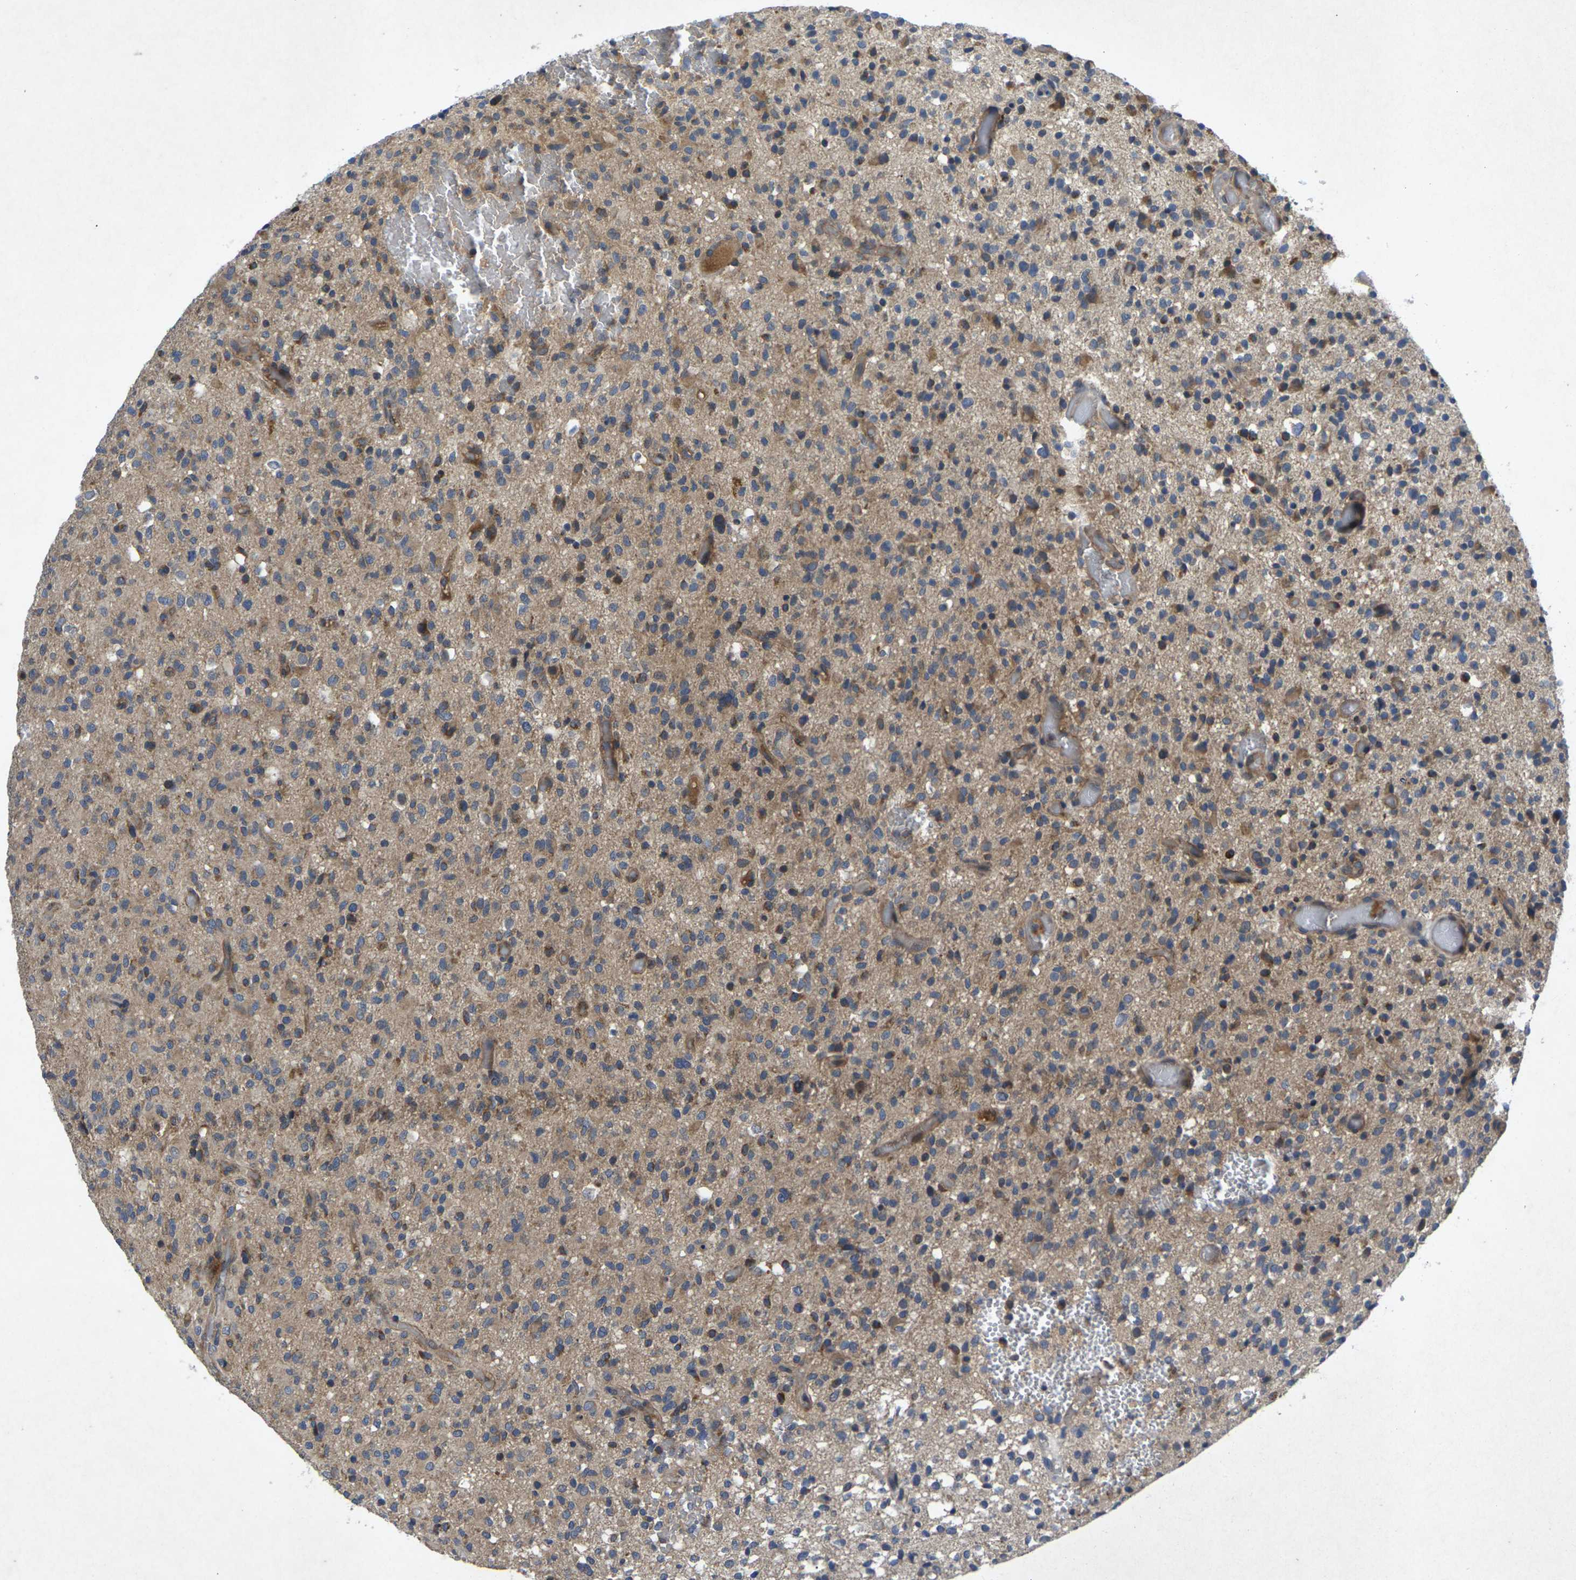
{"staining": {"intensity": "moderate", "quantity": ">75%", "location": "cytoplasmic/membranous"}, "tissue": "glioma", "cell_type": "Tumor cells", "image_type": "cancer", "snomed": [{"axis": "morphology", "description": "Glioma, malignant, High grade"}, {"axis": "topography", "description": "Brain"}], "caption": "Glioma was stained to show a protein in brown. There is medium levels of moderate cytoplasmic/membranous staining in approximately >75% of tumor cells. (Stains: DAB in brown, nuclei in blue, Microscopy: brightfield microscopy at high magnification).", "gene": "KIF1B", "patient": {"sex": "male", "age": 71}}